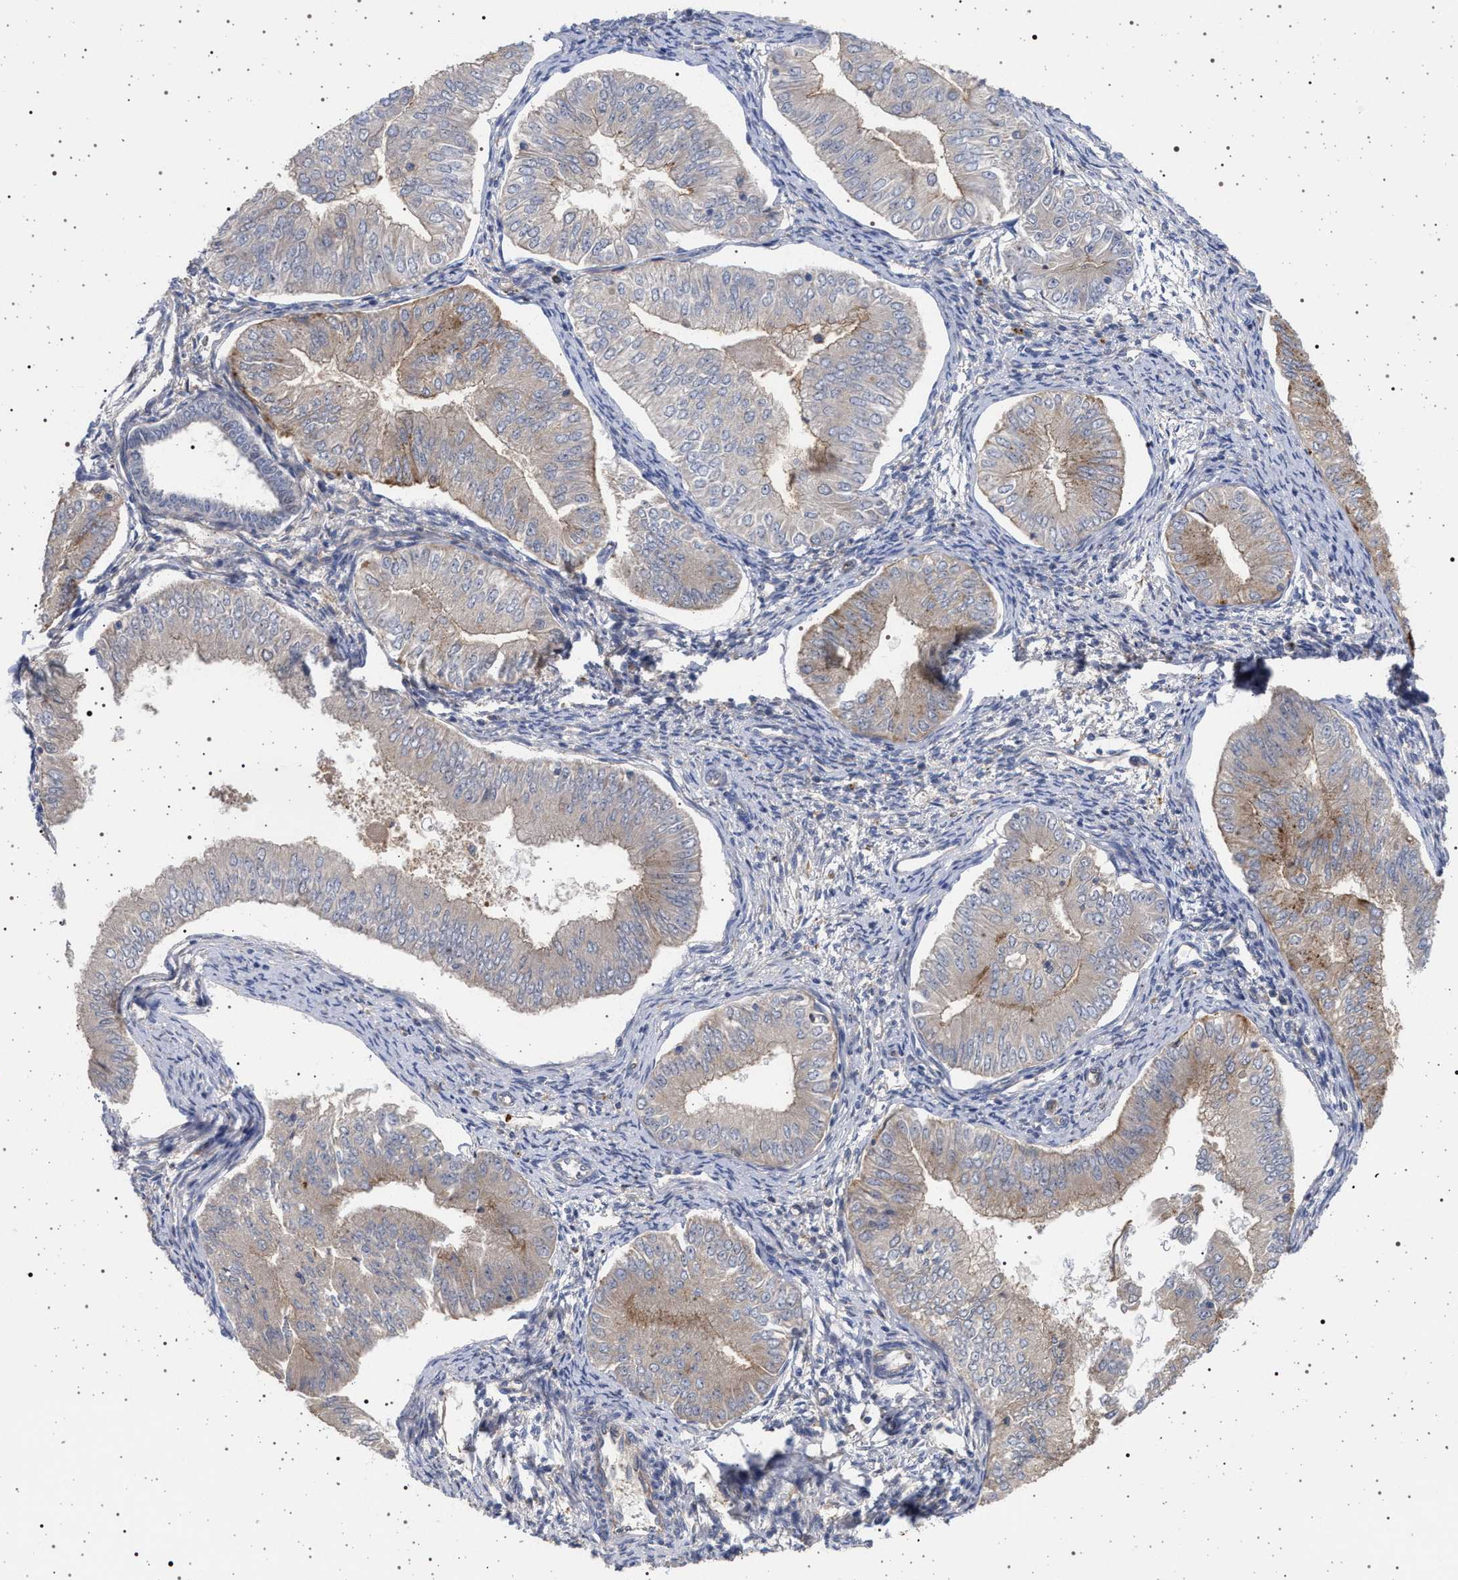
{"staining": {"intensity": "moderate", "quantity": "<25%", "location": "cytoplasmic/membranous"}, "tissue": "endometrial cancer", "cell_type": "Tumor cells", "image_type": "cancer", "snomed": [{"axis": "morphology", "description": "Normal tissue, NOS"}, {"axis": "morphology", "description": "Adenocarcinoma, NOS"}, {"axis": "topography", "description": "Endometrium"}], "caption": "A low amount of moderate cytoplasmic/membranous expression is appreciated in about <25% of tumor cells in endometrial adenocarcinoma tissue.", "gene": "RBM48", "patient": {"sex": "female", "age": 53}}